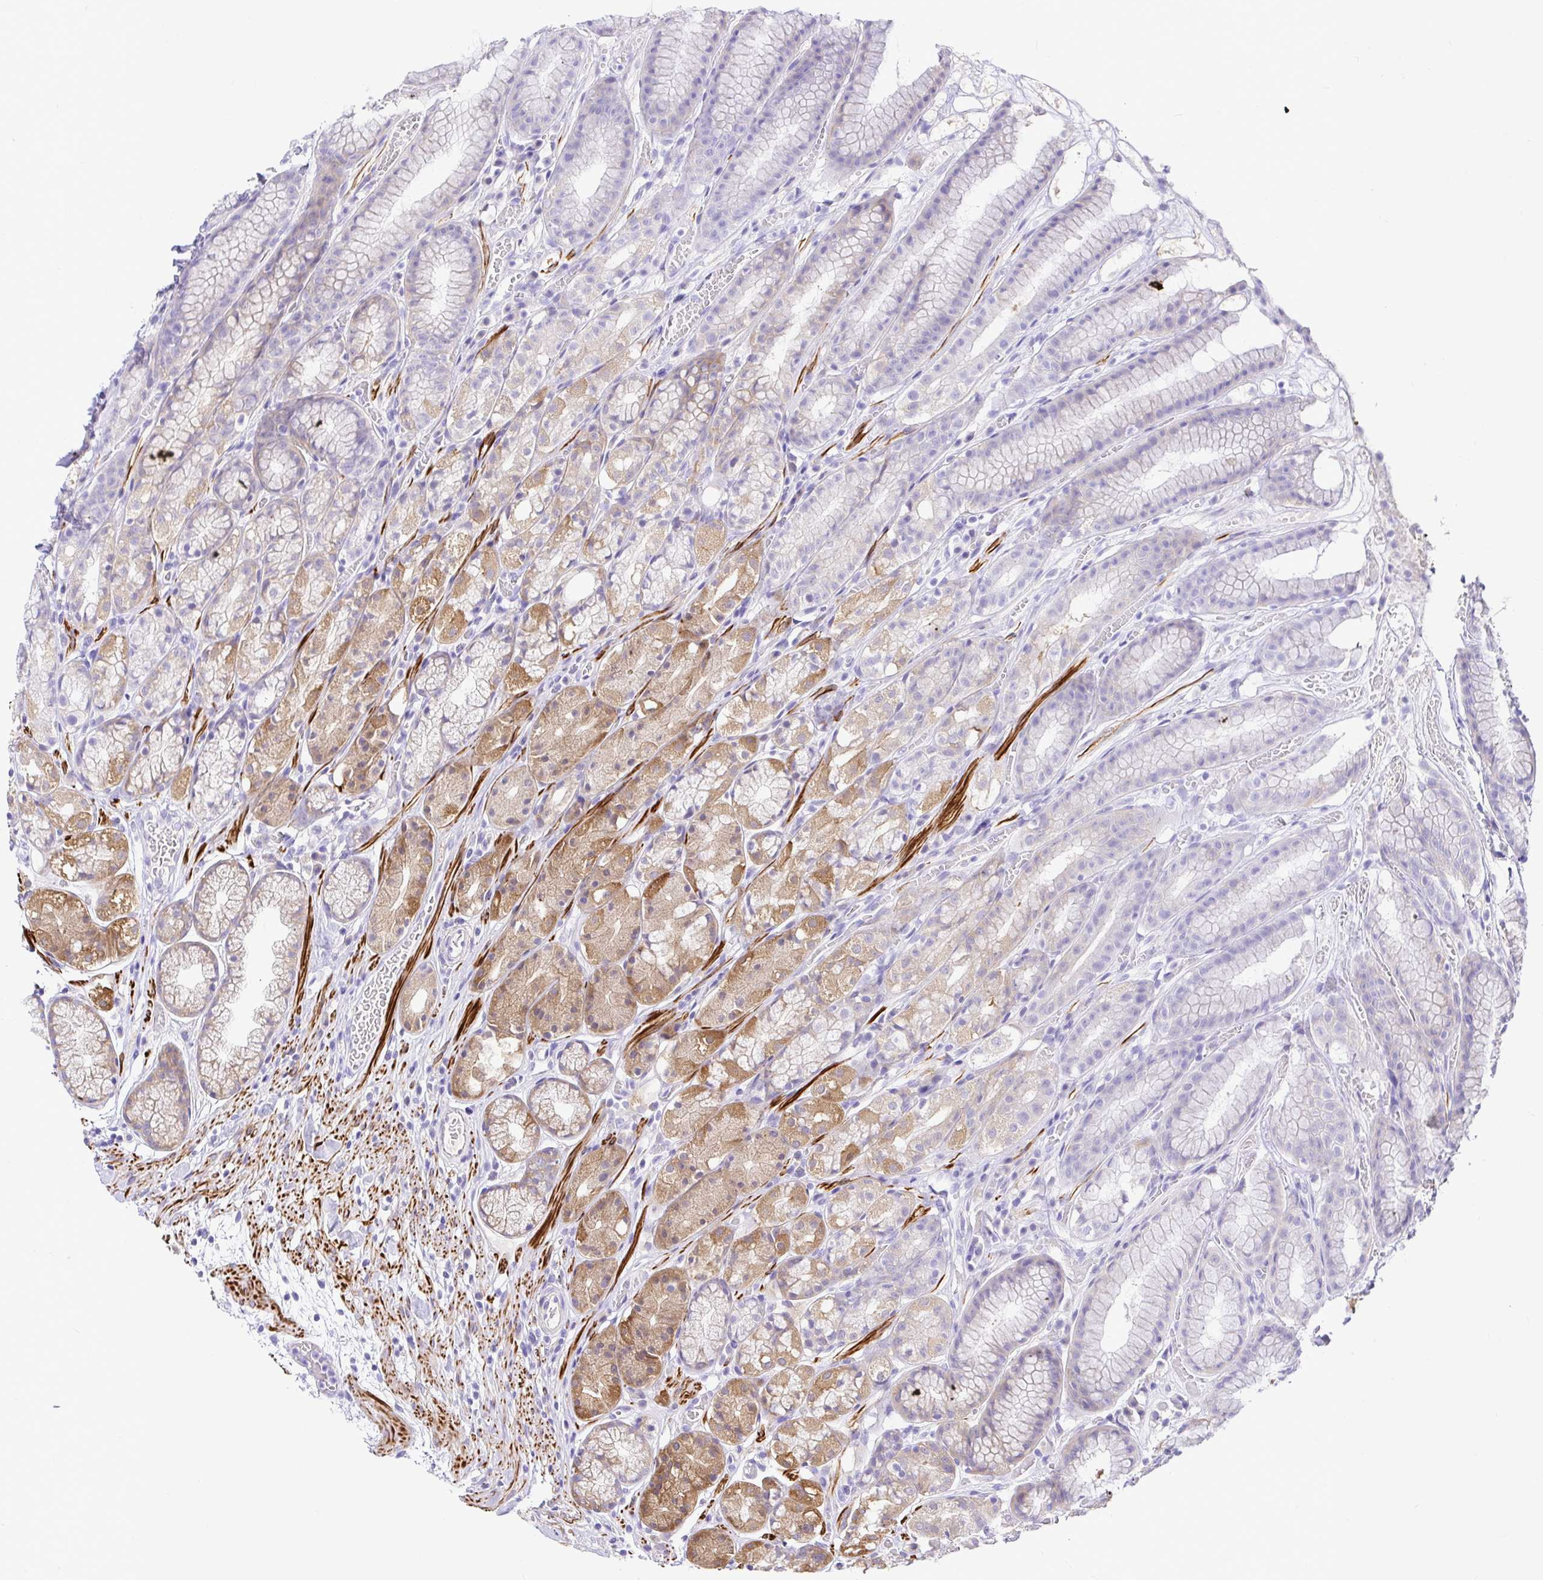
{"staining": {"intensity": "moderate", "quantity": "<25%", "location": "cytoplasmic/membranous"}, "tissue": "stomach", "cell_type": "Glandular cells", "image_type": "normal", "snomed": [{"axis": "morphology", "description": "Normal tissue, NOS"}, {"axis": "topography", "description": "Smooth muscle"}, {"axis": "topography", "description": "Stomach"}], "caption": "Immunohistochemical staining of normal stomach demonstrates <25% levels of moderate cytoplasmic/membranous protein positivity in approximately <25% of glandular cells.", "gene": "BACE2", "patient": {"sex": "male", "age": 70}}